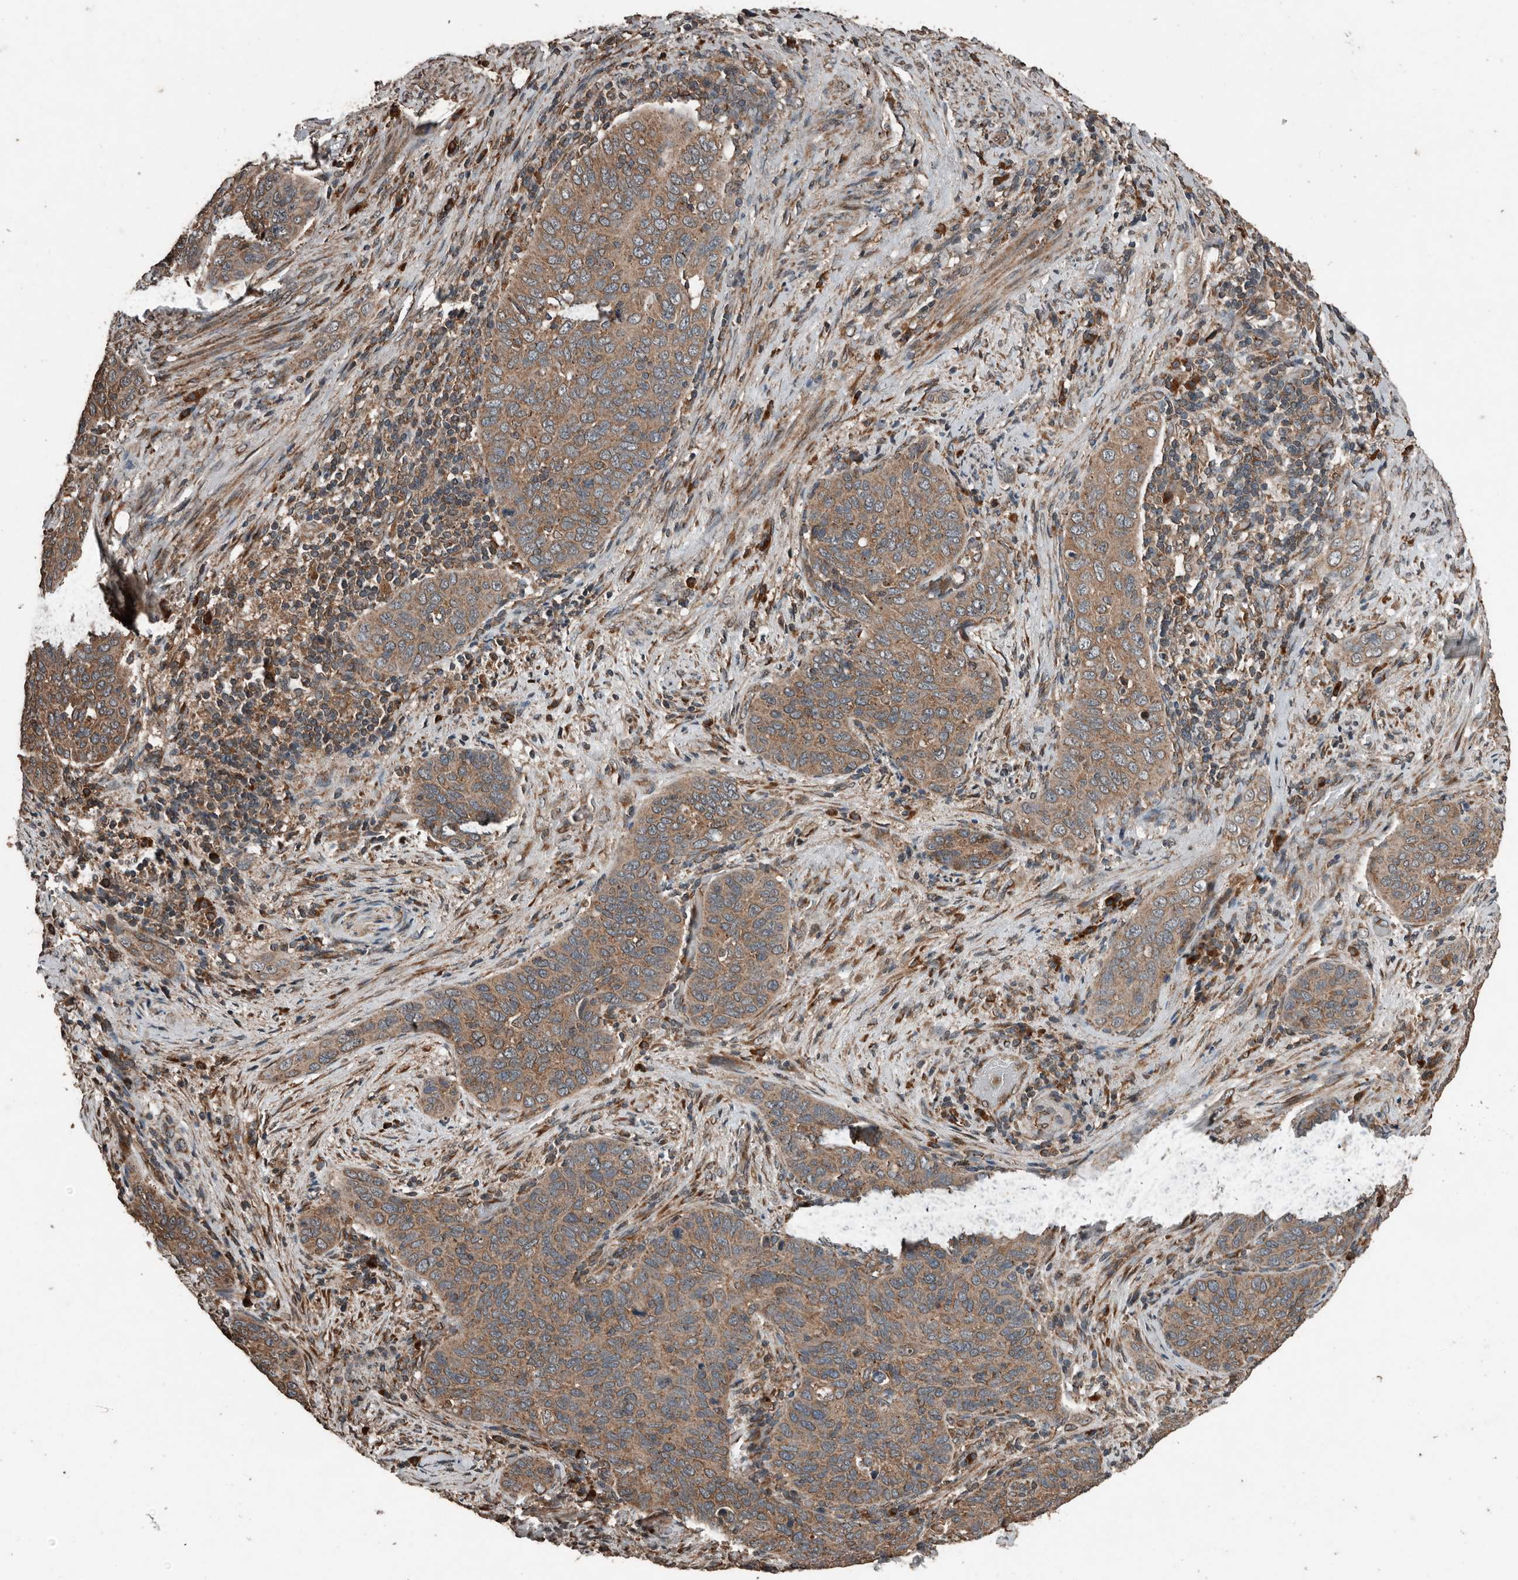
{"staining": {"intensity": "moderate", "quantity": ">75%", "location": "cytoplasmic/membranous"}, "tissue": "cervical cancer", "cell_type": "Tumor cells", "image_type": "cancer", "snomed": [{"axis": "morphology", "description": "Squamous cell carcinoma, NOS"}, {"axis": "topography", "description": "Cervix"}], "caption": "An immunohistochemistry image of tumor tissue is shown. Protein staining in brown highlights moderate cytoplasmic/membranous positivity in cervical cancer (squamous cell carcinoma) within tumor cells.", "gene": "RNF207", "patient": {"sex": "female", "age": 60}}